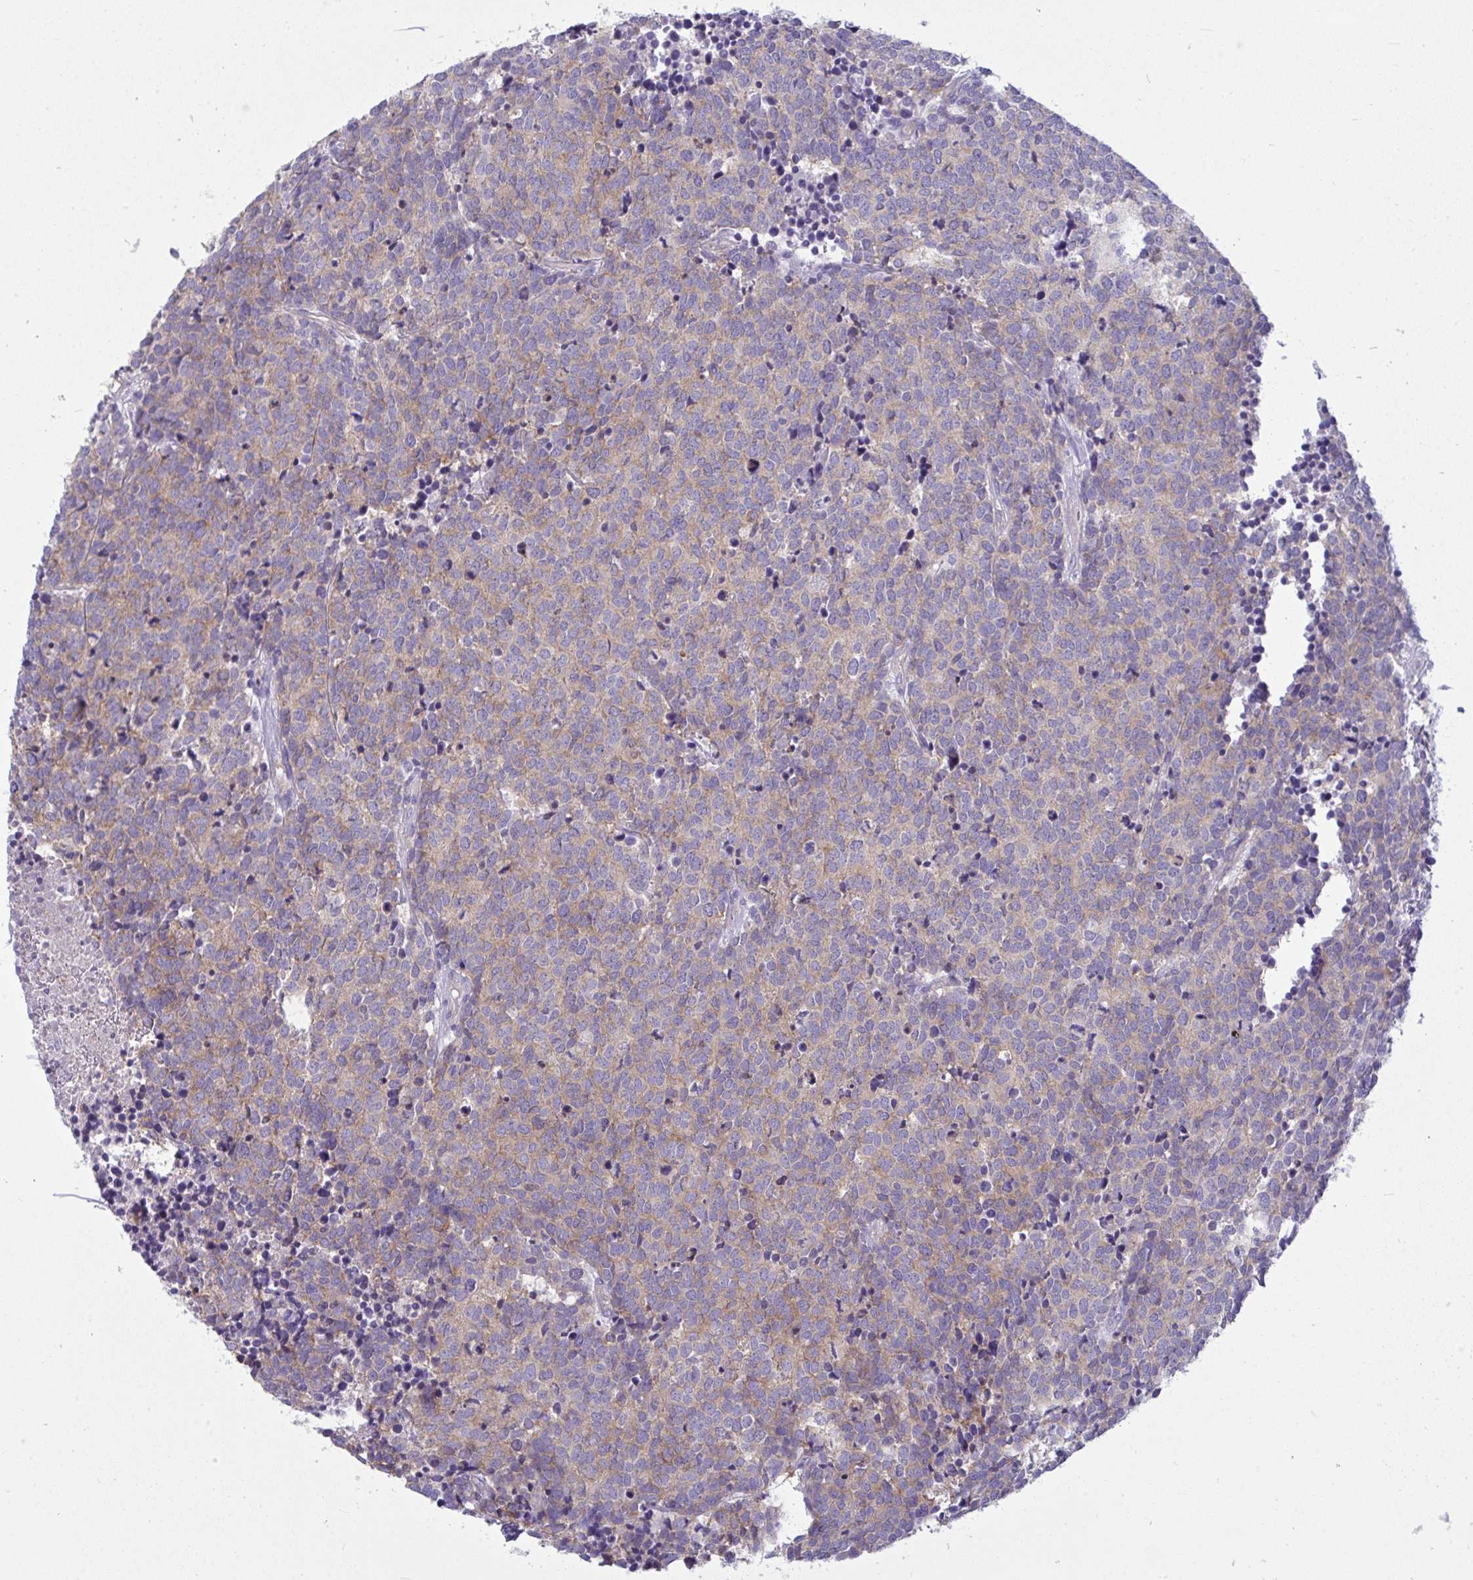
{"staining": {"intensity": "weak", "quantity": ">75%", "location": "cytoplasmic/membranous"}, "tissue": "carcinoid", "cell_type": "Tumor cells", "image_type": "cancer", "snomed": [{"axis": "morphology", "description": "Carcinoid, malignant, NOS"}, {"axis": "topography", "description": "Skin"}], "caption": "Weak cytoplasmic/membranous protein expression is identified in approximately >75% of tumor cells in carcinoid.", "gene": "MYH10", "patient": {"sex": "female", "age": 79}}